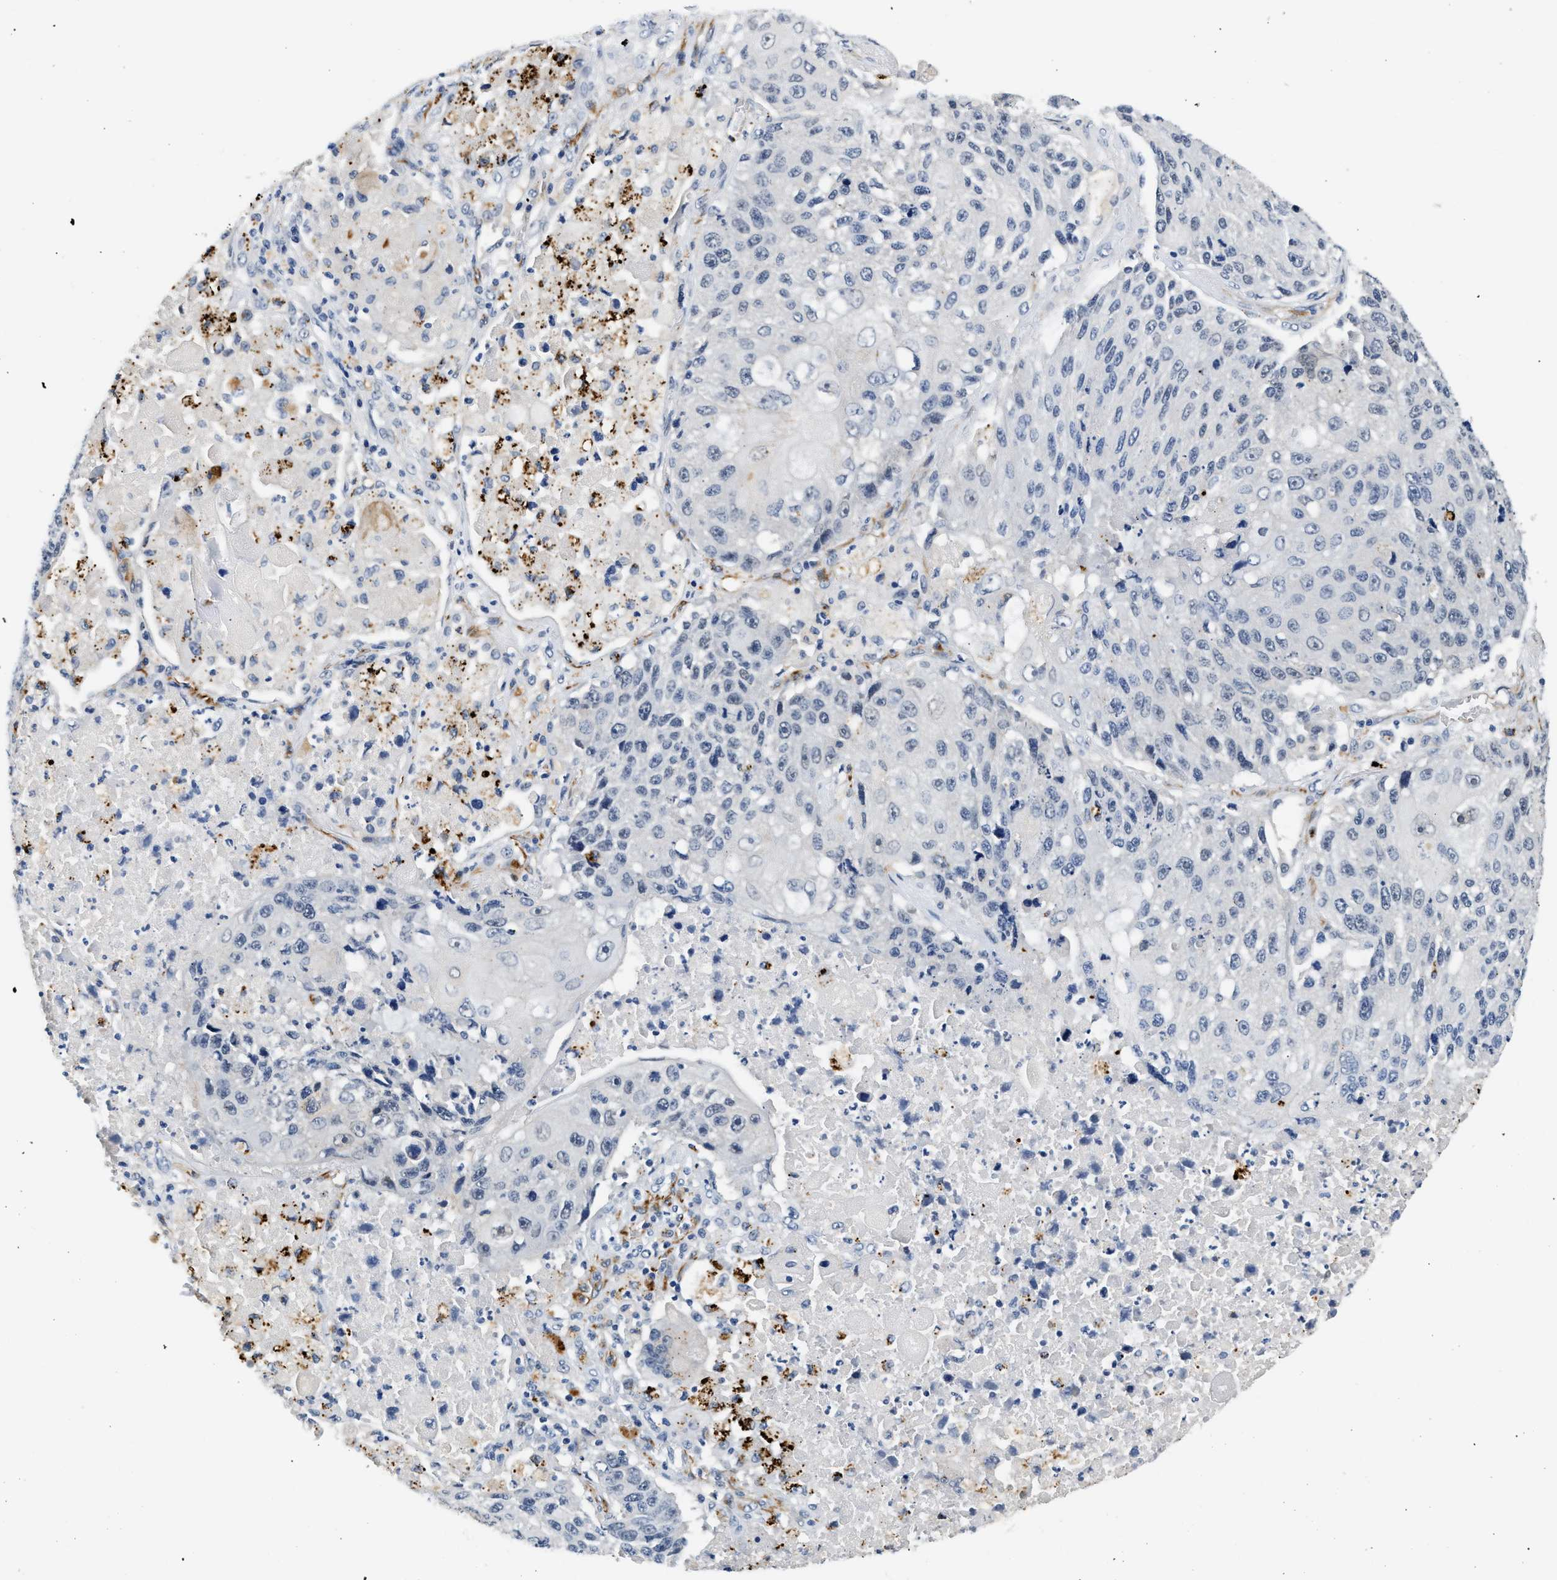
{"staining": {"intensity": "negative", "quantity": "none", "location": "none"}, "tissue": "lung cancer", "cell_type": "Tumor cells", "image_type": "cancer", "snomed": [{"axis": "morphology", "description": "Squamous cell carcinoma, NOS"}, {"axis": "topography", "description": "Lung"}], "caption": "Tumor cells are negative for protein expression in human lung cancer (squamous cell carcinoma).", "gene": "MED22", "patient": {"sex": "male", "age": 61}}